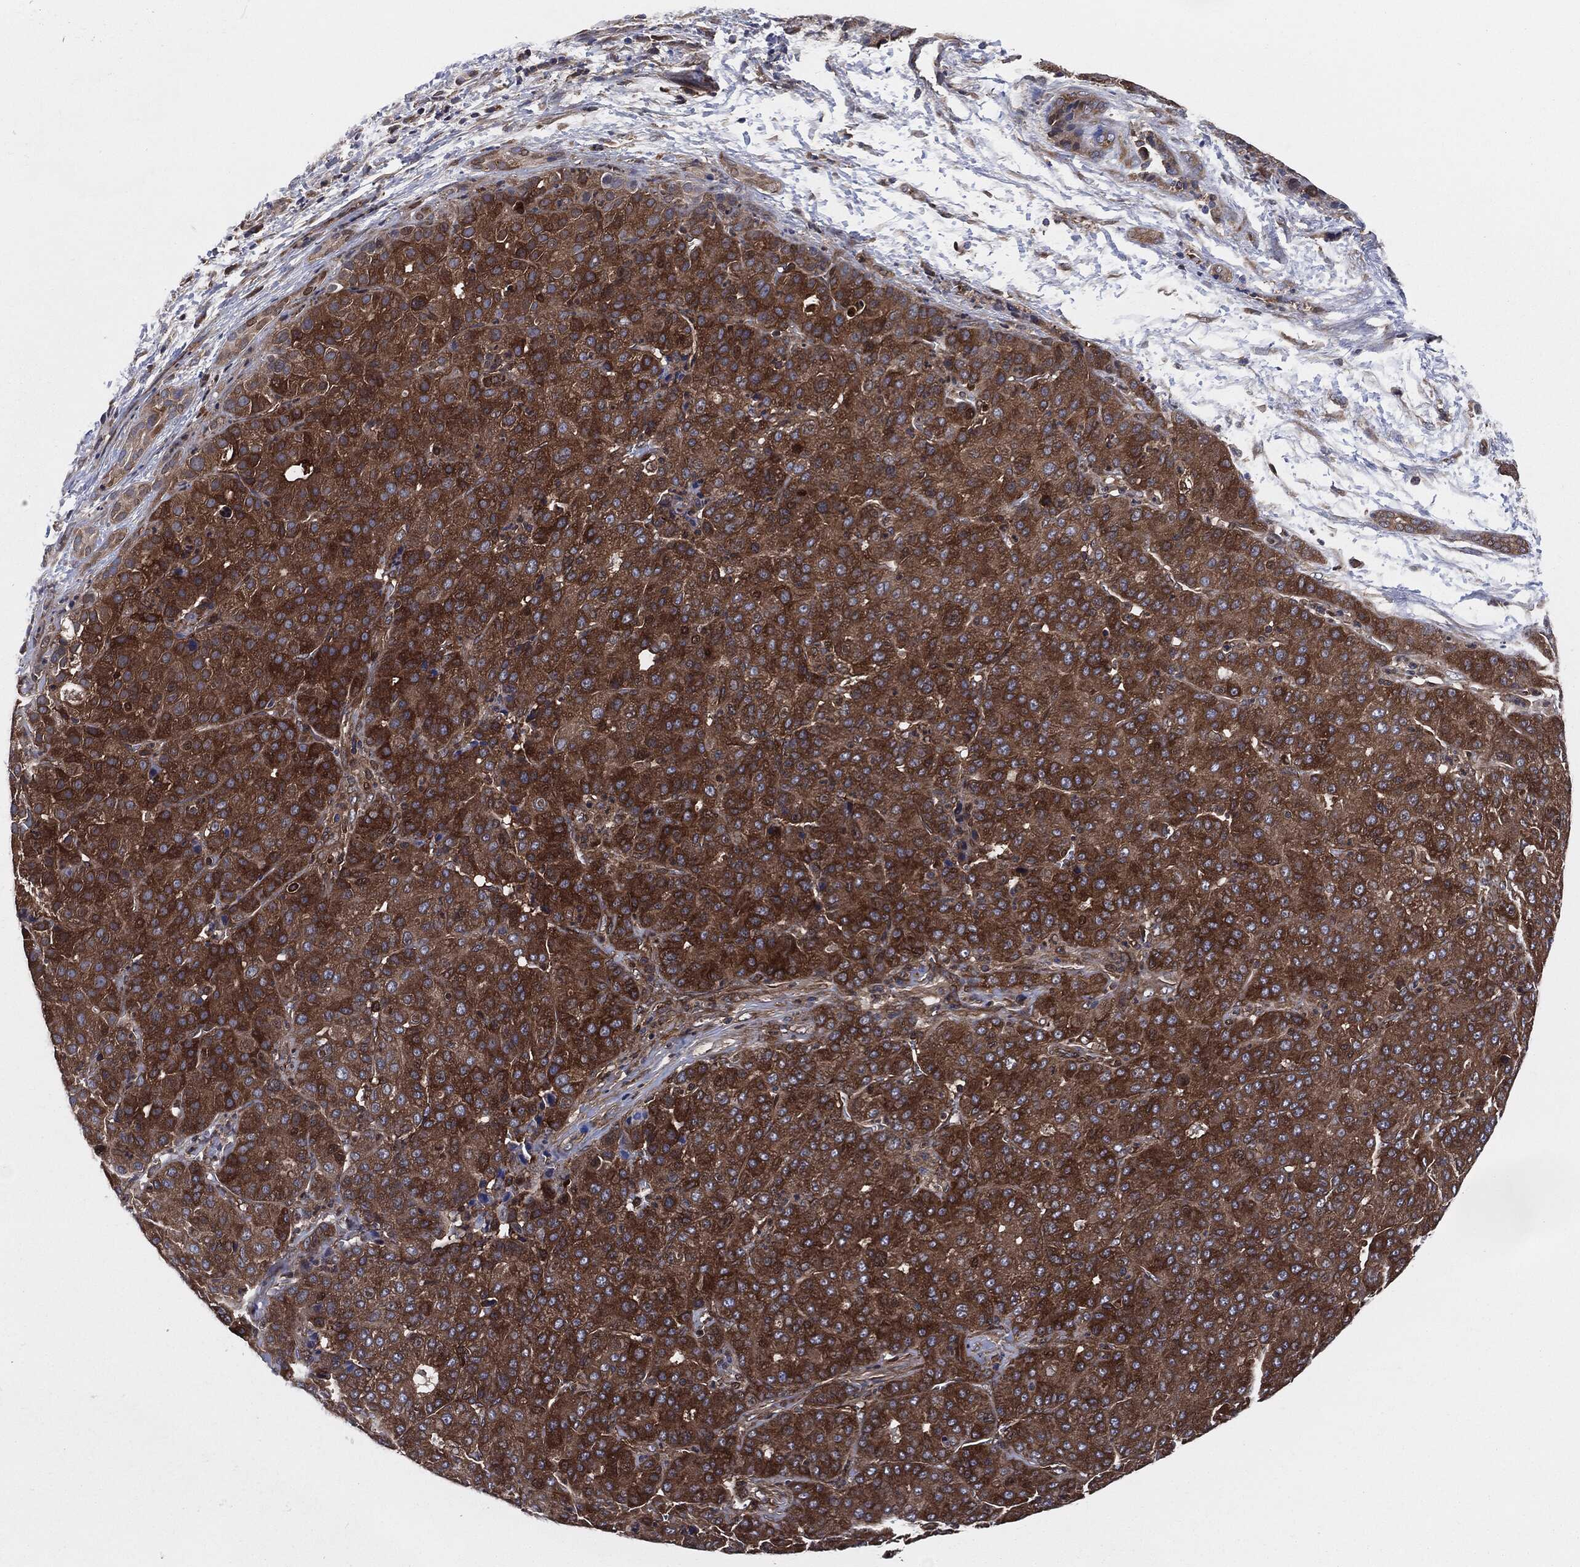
{"staining": {"intensity": "strong", "quantity": "25%-75%", "location": "cytoplasmic/membranous"}, "tissue": "liver cancer", "cell_type": "Tumor cells", "image_type": "cancer", "snomed": [{"axis": "morphology", "description": "Carcinoma, Hepatocellular, NOS"}, {"axis": "topography", "description": "Liver"}], "caption": "Protein expression analysis of liver cancer exhibits strong cytoplasmic/membranous staining in approximately 25%-75% of tumor cells. (brown staining indicates protein expression, while blue staining denotes nuclei).", "gene": "XPNPEP1", "patient": {"sex": "male", "age": 65}}